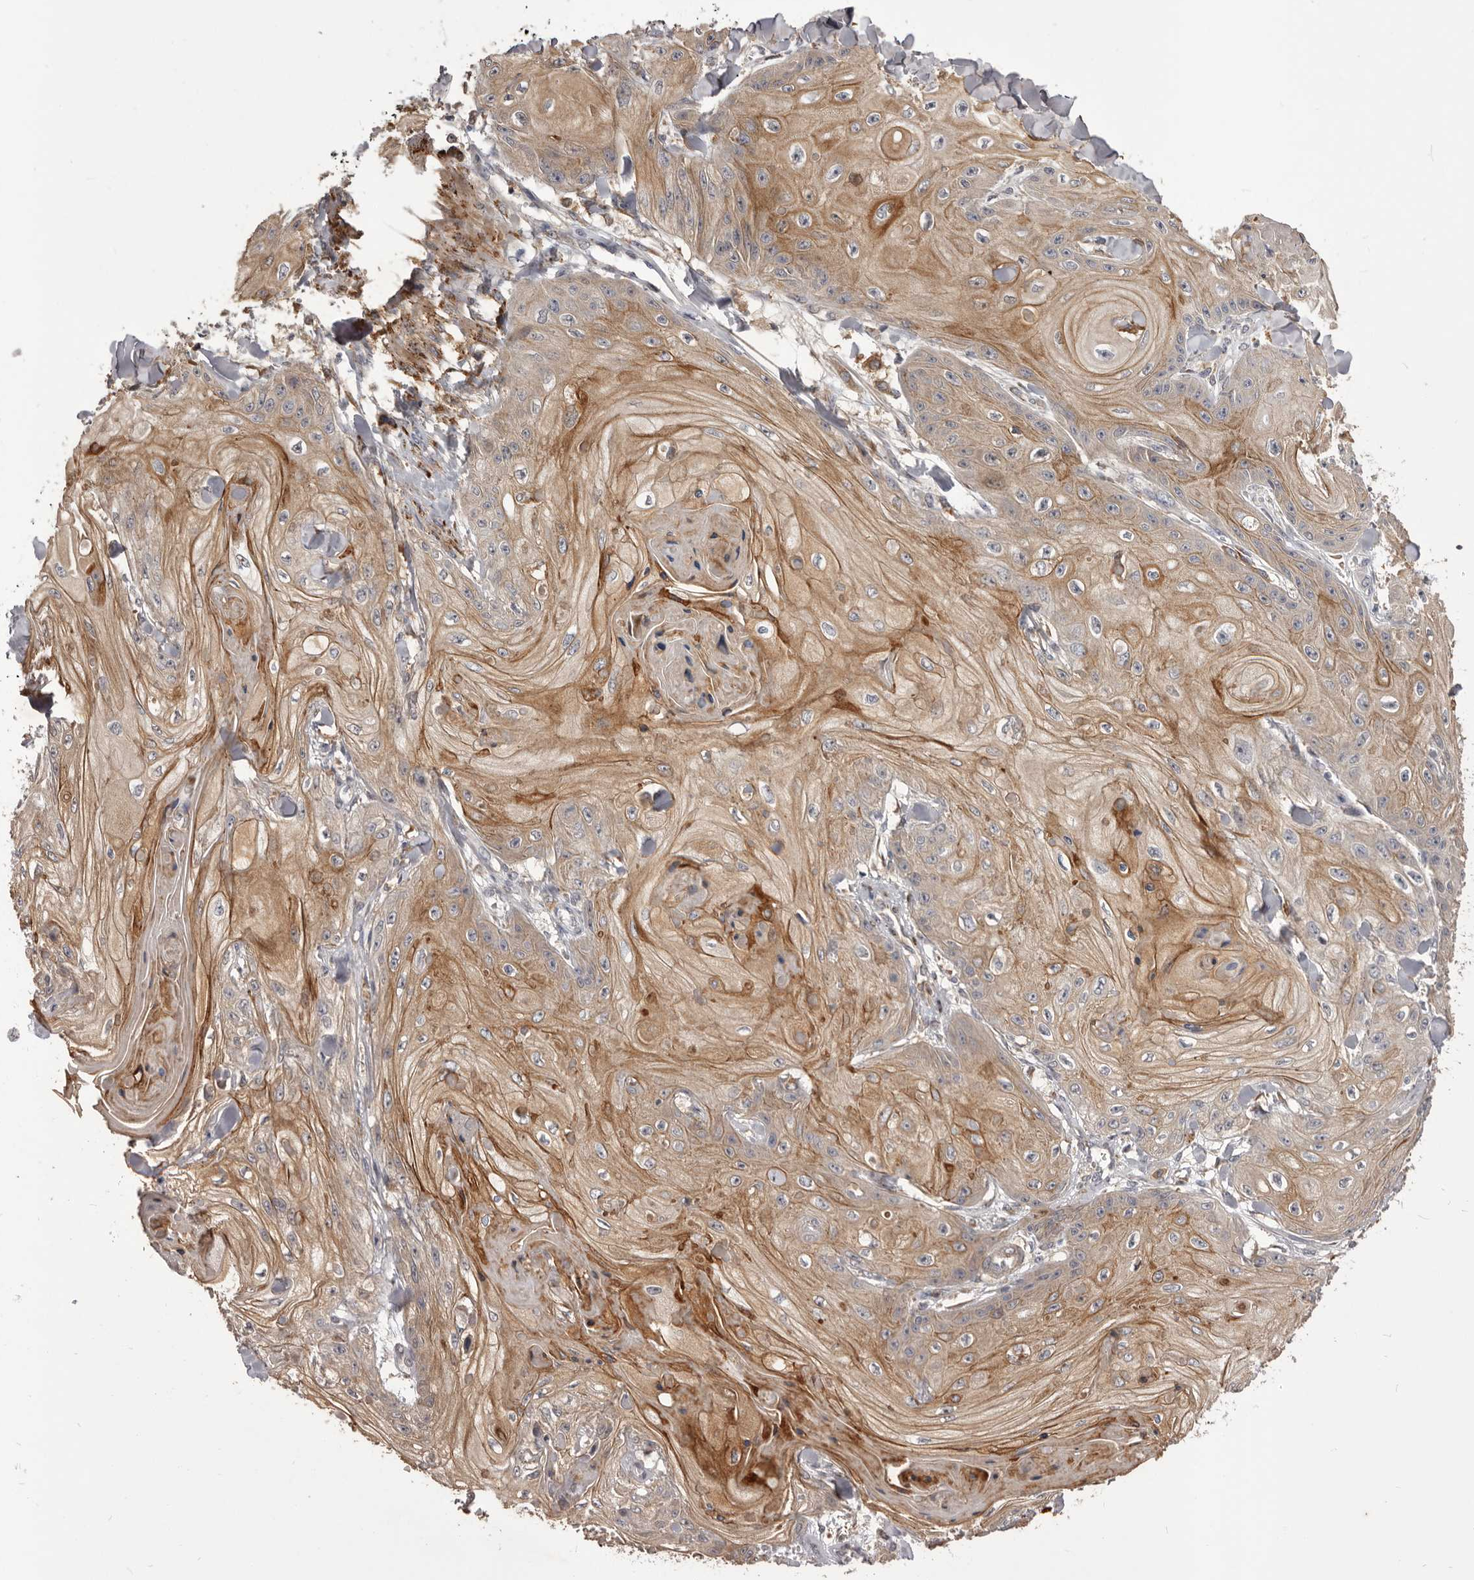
{"staining": {"intensity": "moderate", "quantity": ">75%", "location": "cytoplasmic/membranous"}, "tissue": "skin cancer", "cell_type": "Tumor cells", "image_type": "cancer", "snomed": [{"axis": "morphology", "description": "Squamous cell carcinoma, NOS"}, {"axis": "topography", "description": "Skin"}], "caption": "Moderate cytoplasmic/membranous staining is seen in approximately >75% of tumor cells in skin cancer (squamous cell carcinoma).", "gene": "GLIPR2", "patient": {"sex": "male", "age": 74}}